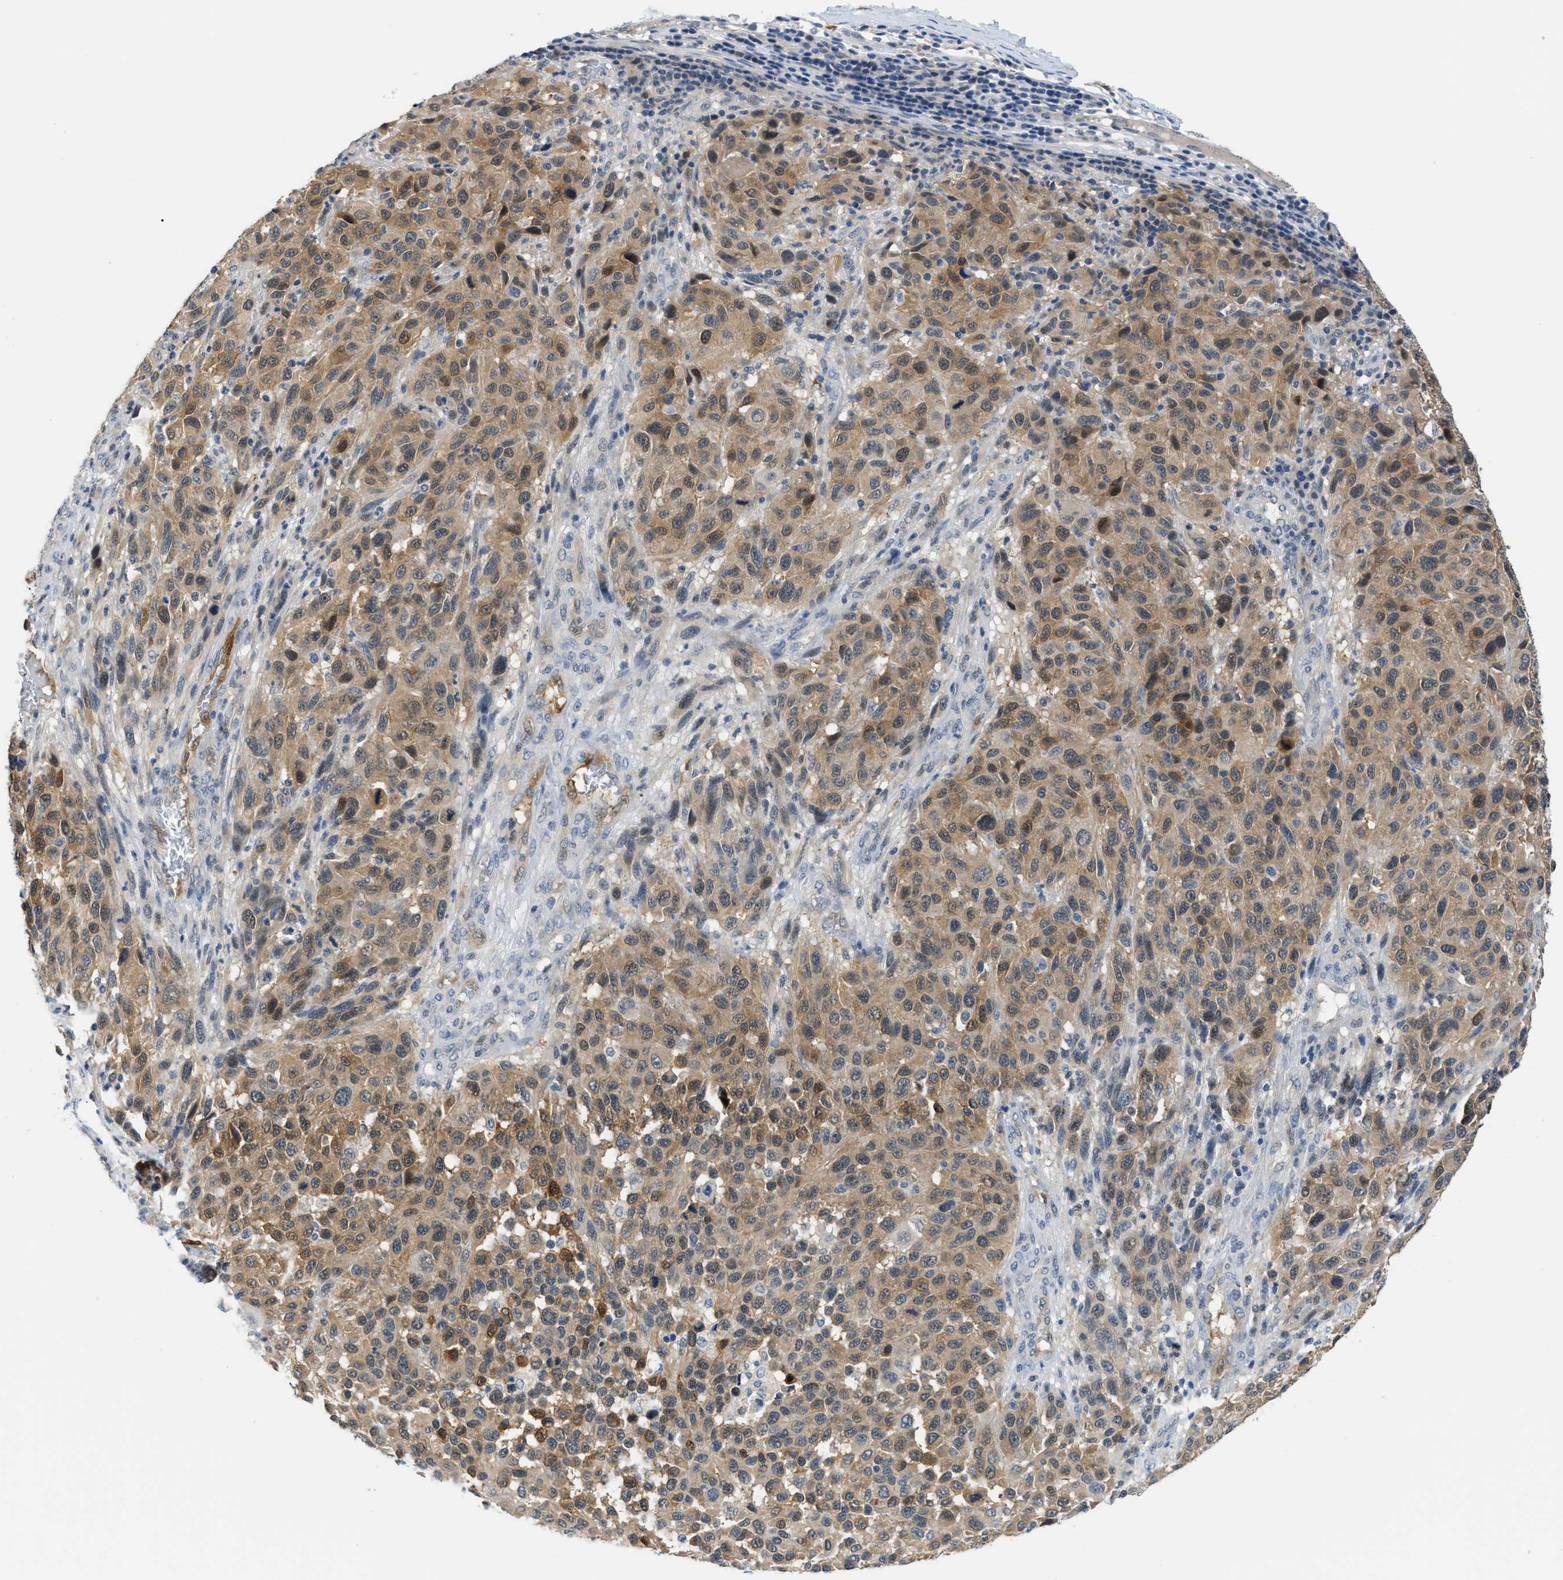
{"staining": {"intensity": "moderate", "quantity": "25%-75%", "location": "cytoplasmic/membranous,nuclear"}, "tissue": "melanoma", "cell_type": "Tumor cells", "image_type": "cancer", "snomed": [{"axis": "morphology", "description": "Malignant melanoma, Metastatic site"}, {"axis": "topography", "description": "Lymph node"}], "caption": "Melanoma tissue reveals moderate cytoplasmic/membranous and nuclear positivity in approximately 25%-75% of tumor cells", "gene": "PSAT1", "patient": {"sex": "male", "age": 61}}